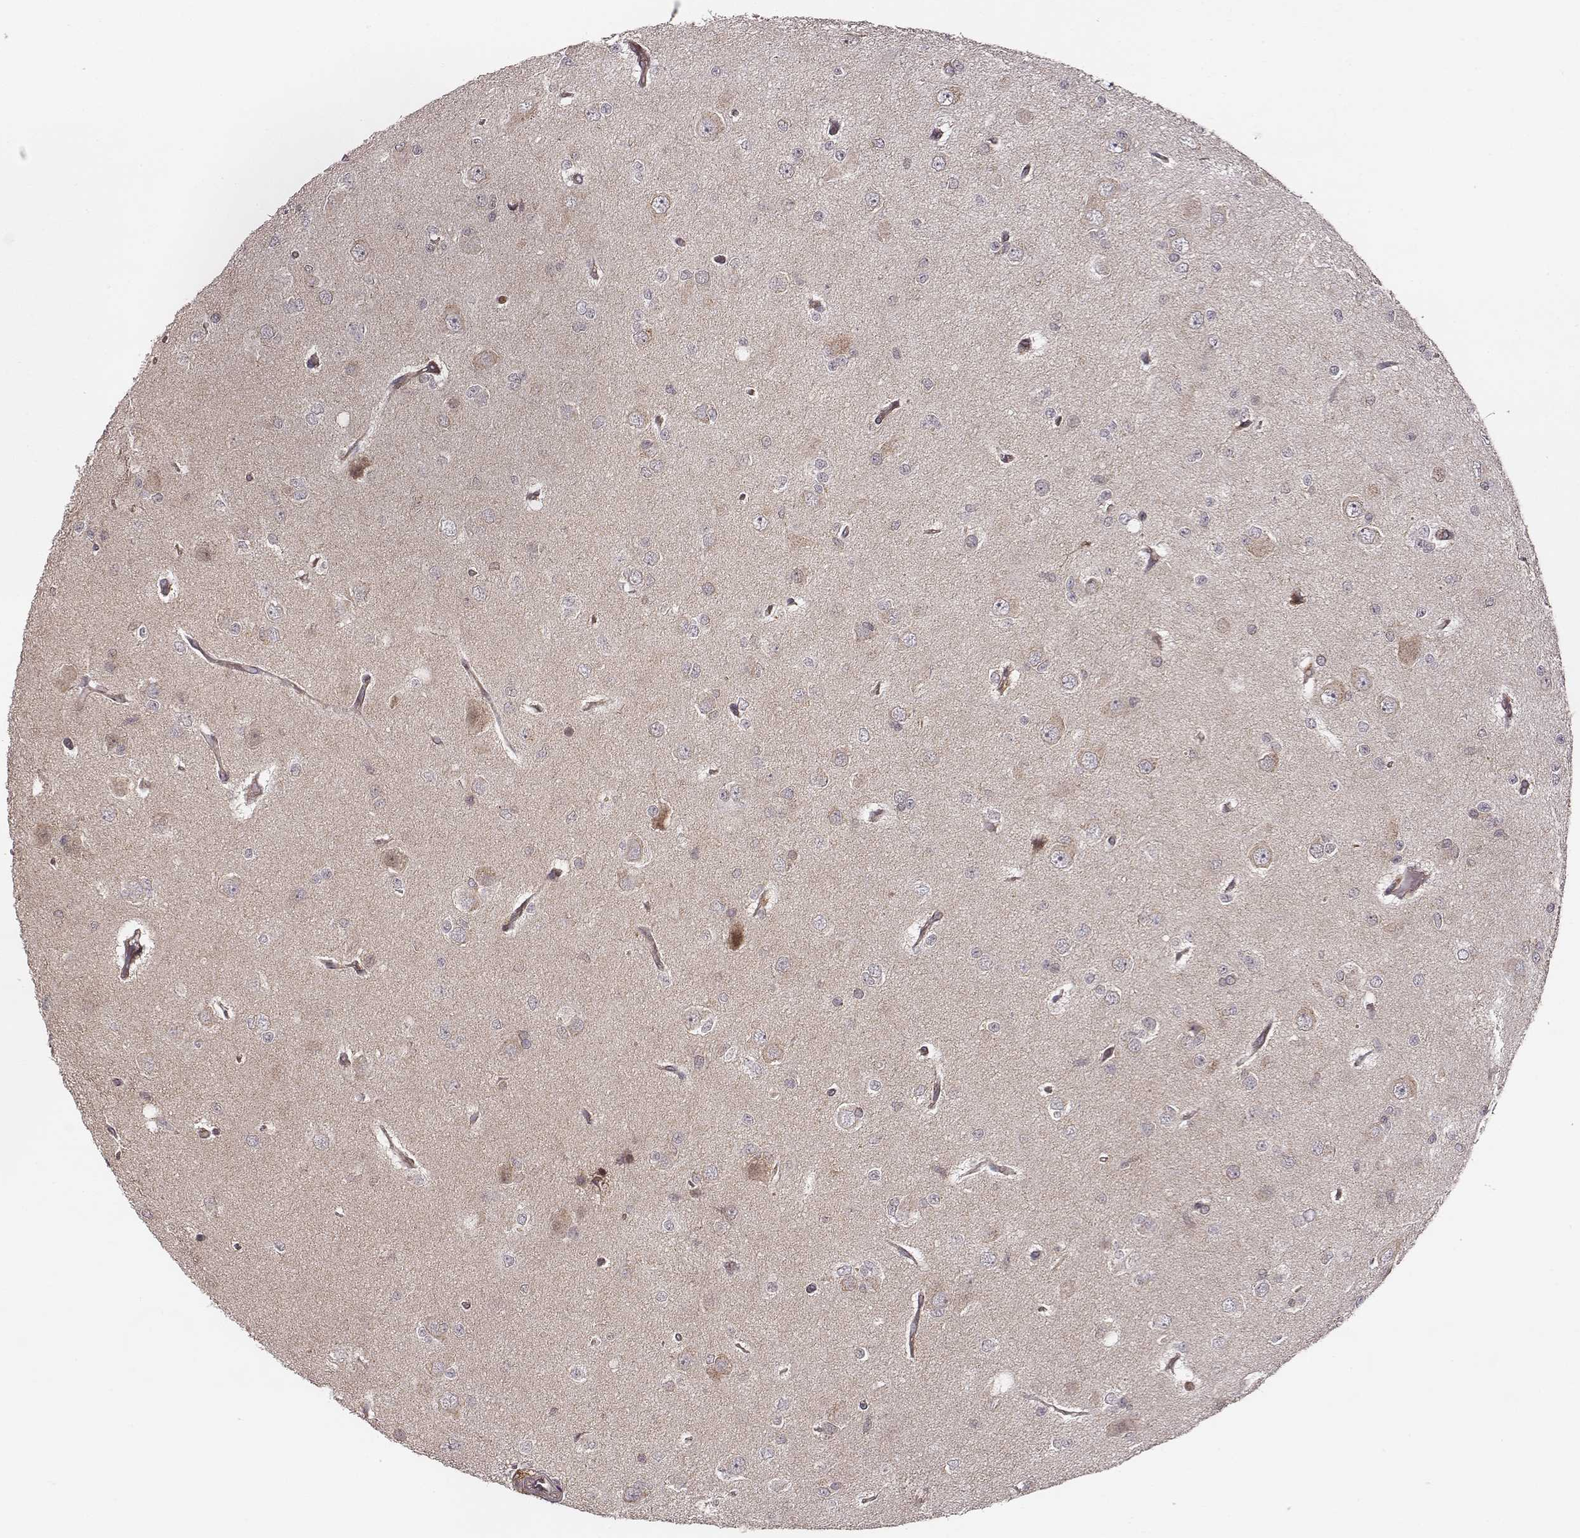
{"staining": {"intensity": "weak", "quantity": ">75%", "location": "cytoplasmic/membranous"}, "tissue": "glioma", "cell_type": "Tumor cells", "image_type": "cancer", "snomed": [{"axis": "morphology", "description": "Glioma, malignant, Low grade"}, {"axis": "topography", "description": "Brain"}], "caption": "Tumor cells exhibit weak cytoplasmic/membranous expression in approximately >75% of cells in glioma.", "gene": "VPS26A", "patient": {"sex": "male", "age": 27}}